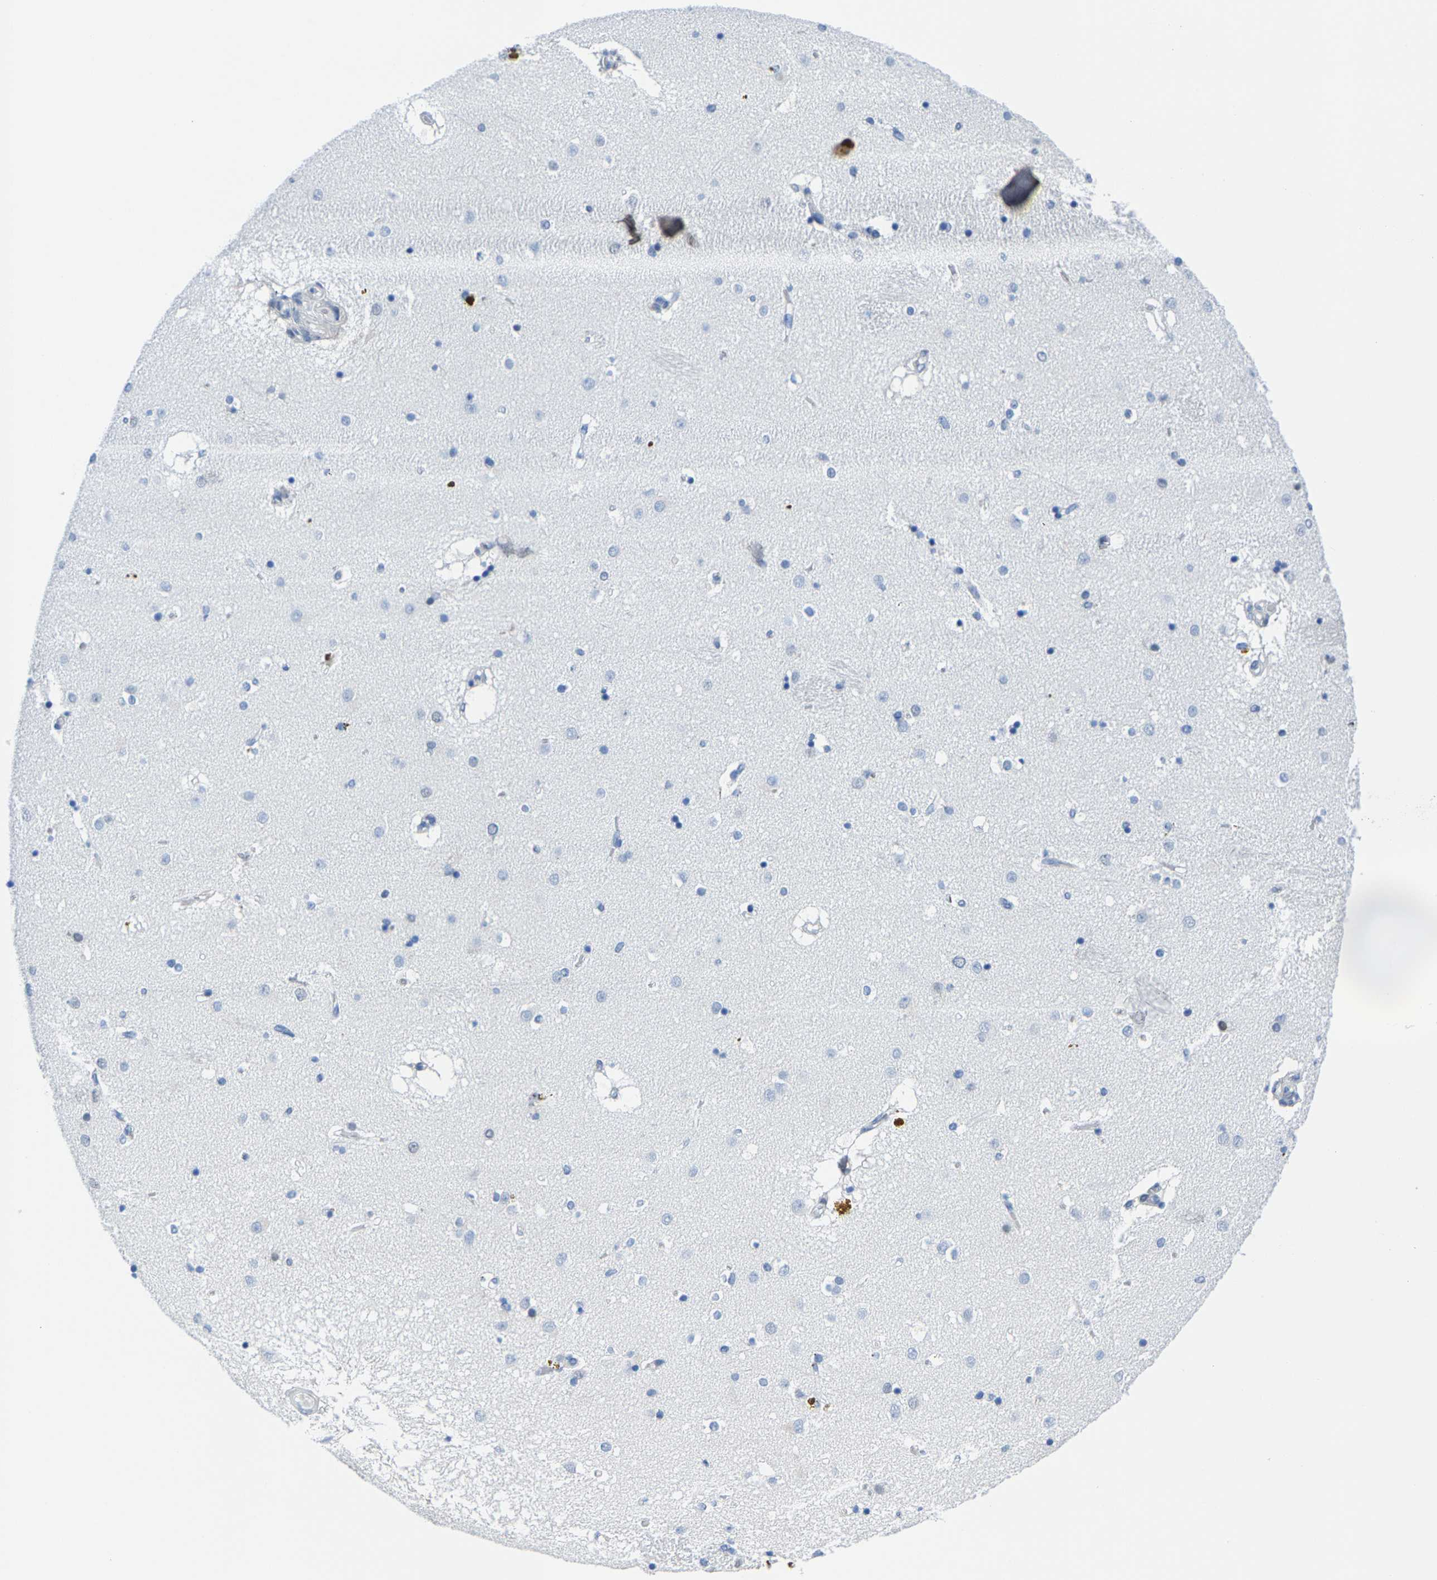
{"staining": {"intensity": "negative", "quantity": "none", "location": "none"}, "tissue": "caudate", "cell_type": "Glial cells", "image_type": "normal", "snomed": [{"axis": "morphology", "description": "Normal tissue, NOS"}, {"axis": "topography", "description": "Lateral ventricle wall"}], "caption": "Immunohistochemistry photomicrograph of unremarkable caudate stained for a protein (brown), which exhibits no positivity in glial cells. (Stains: DAB immunohistochemistry (IHC) with hematoxylin counter stain, Microscopy: brightfield microscopy at high magnification).", "gene": "SSH3", "patient": {"sex": "male", "age": 70}}